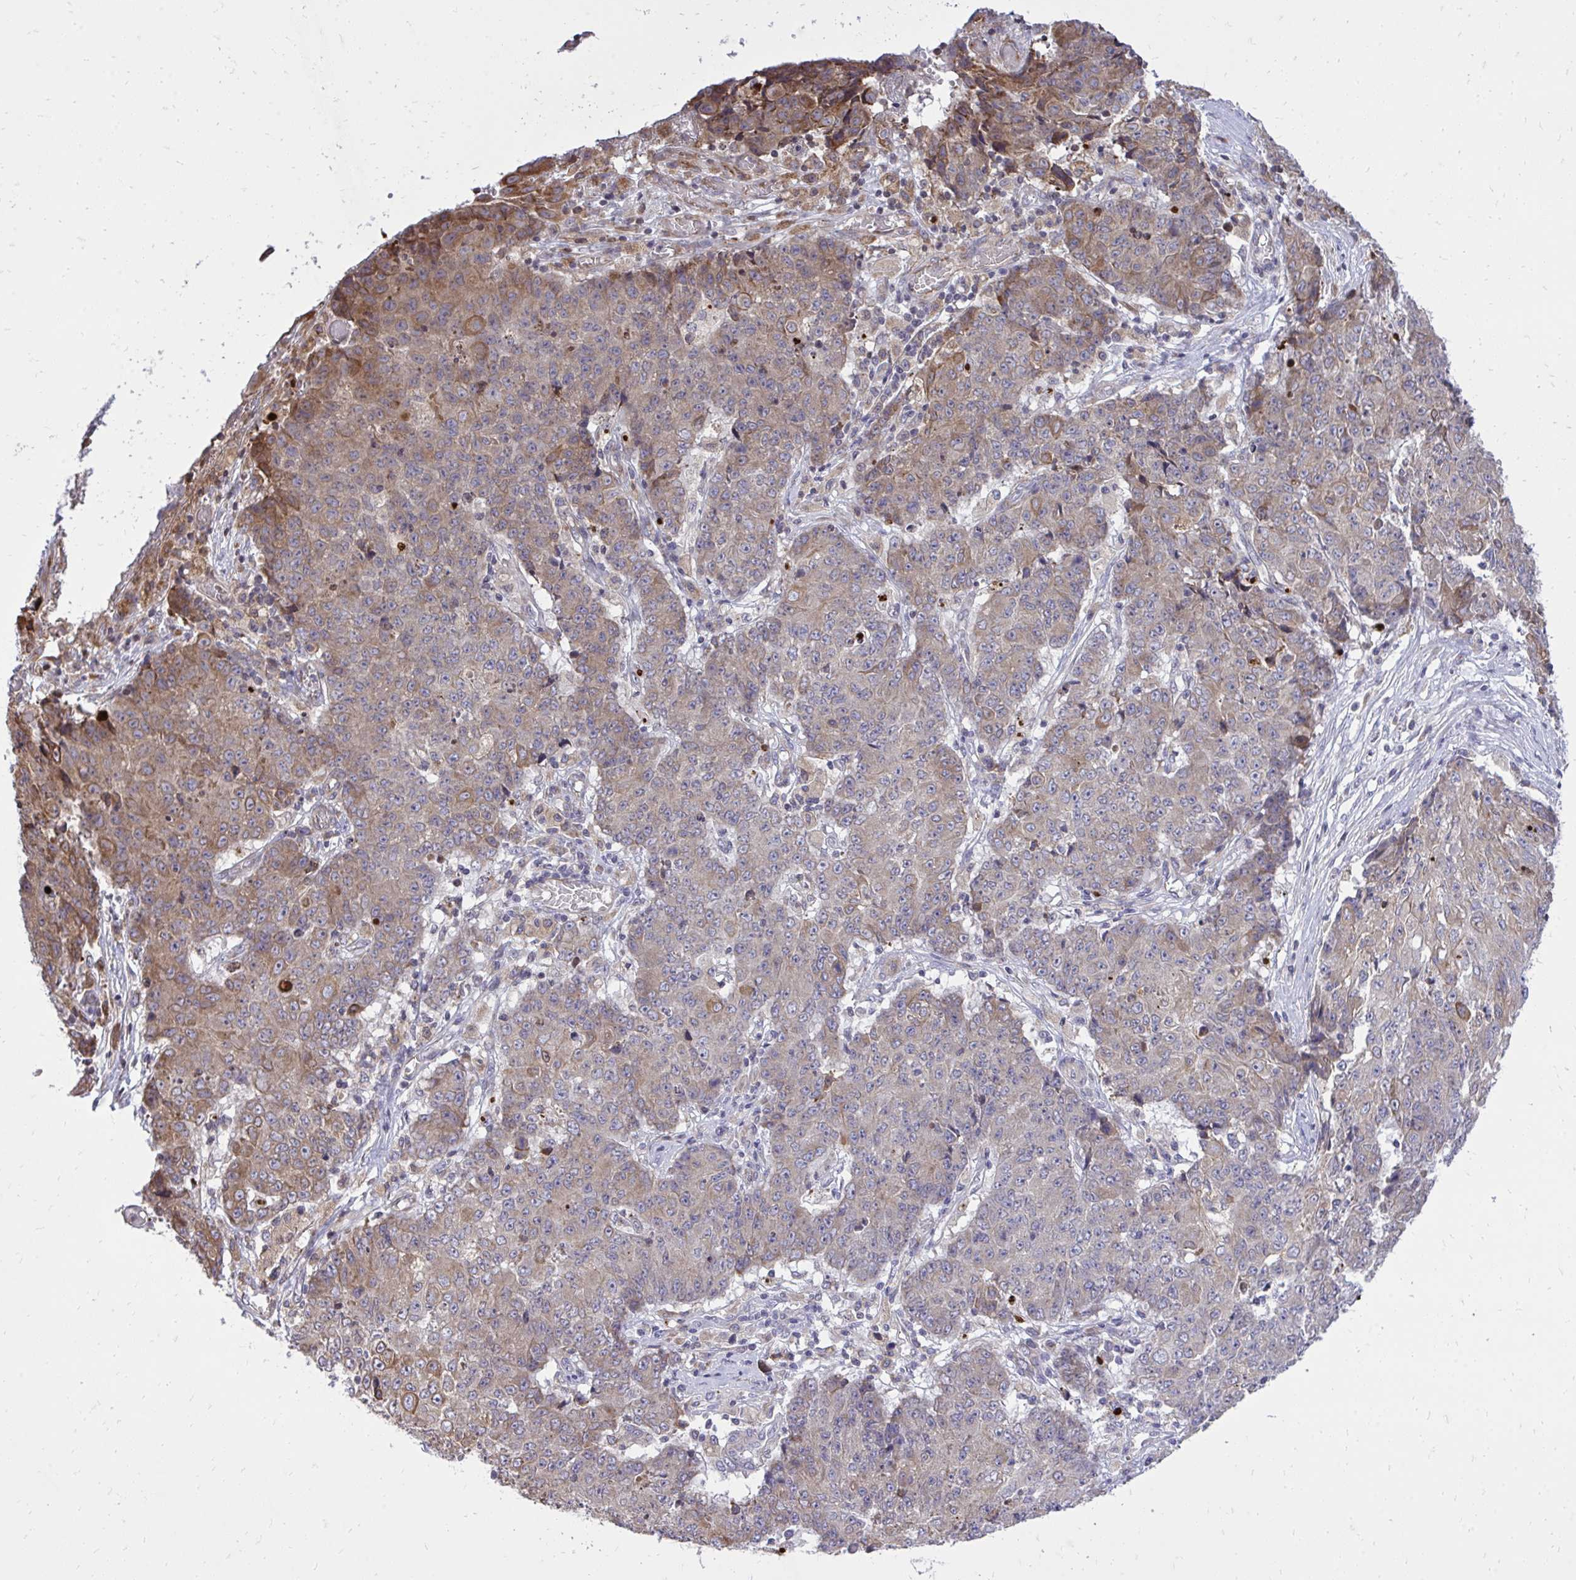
{"staining": {"intensity": "moderate", "quantity": "25%-75%", "location": "cytoplasmic/membranous"}, "tissue": "ovarian cancer", "cell_type": "Tumor cells", "image_type": "cancer", "snomed": [{"axis": "morphology", "description": "Carcinoma, endometroid"}, {"axis": "topography", "description": "Ovary"}], "caption": "This photomicrograph displays immunohistochemistry (IHC) staining of ovarian endometroid carcinoma, with medium moderate cytoplasmic/membranous expression in about 25%-75% of tumor cells.", "gene": "METTL9", "patient": {"sex": "female", "age": 42}}